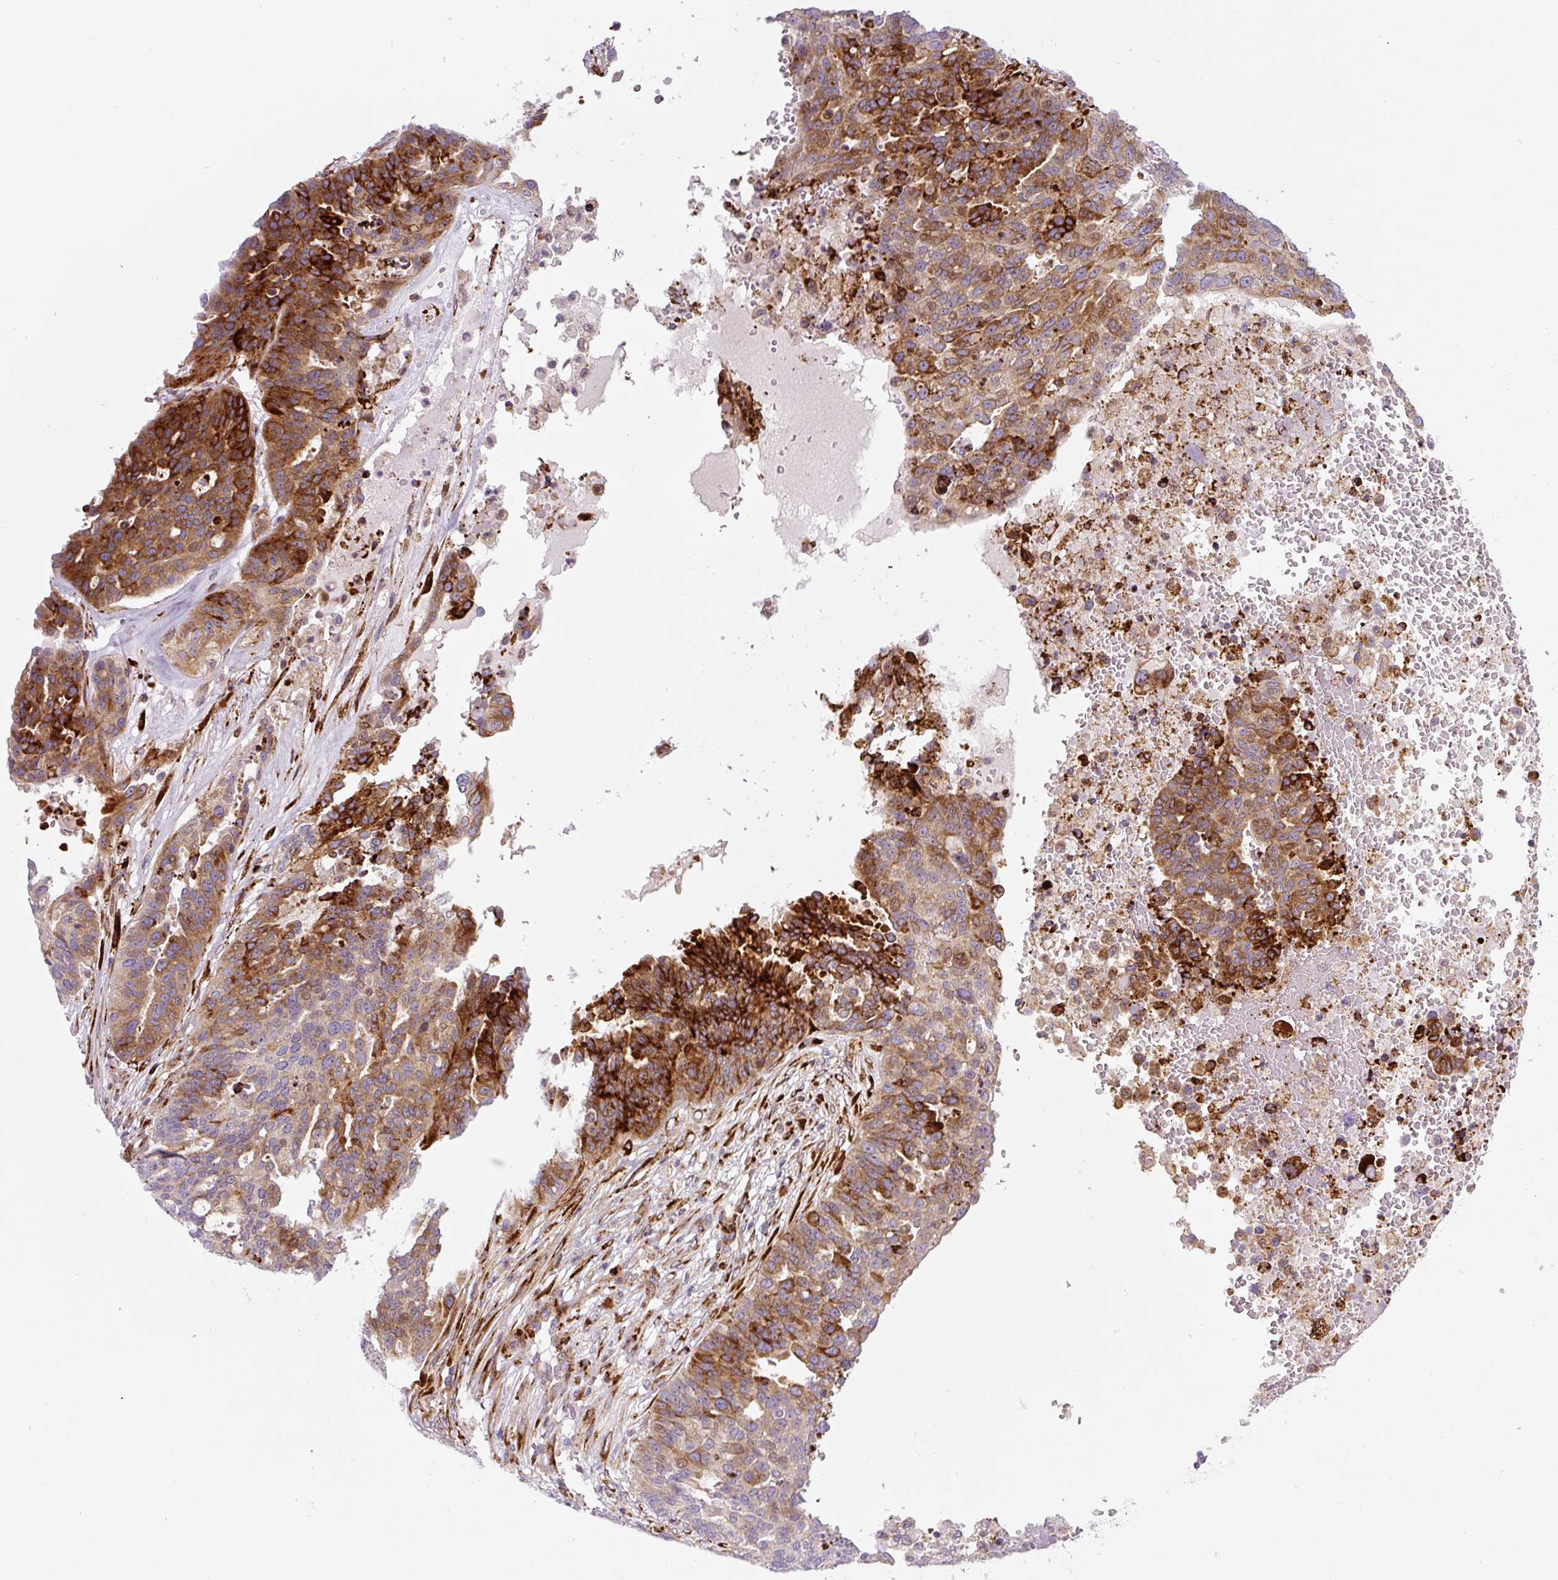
{"staining": {"intensity": "strong", "quantity": ">75%", "location": "cytoplasmic/membranous"}, "tissue": "ovarian cancer", "cell_type": "Tumor cells", "image_type": "cancer", "snomed": [{"axis": "morphology", "description": "Cystadenocarcinoma, serous, NOS"}, {"axis": "topography", "description": "Ovary"}], "caption": "The photomicrograph exhibits a brown stain indicating the presence of a protein in the cytoplasmic/membranous of tumor cells in serous cystadenocarcinoma (ovarian).", "gene": "DISP3", "patient": {"sex": "female", "age": 59}}